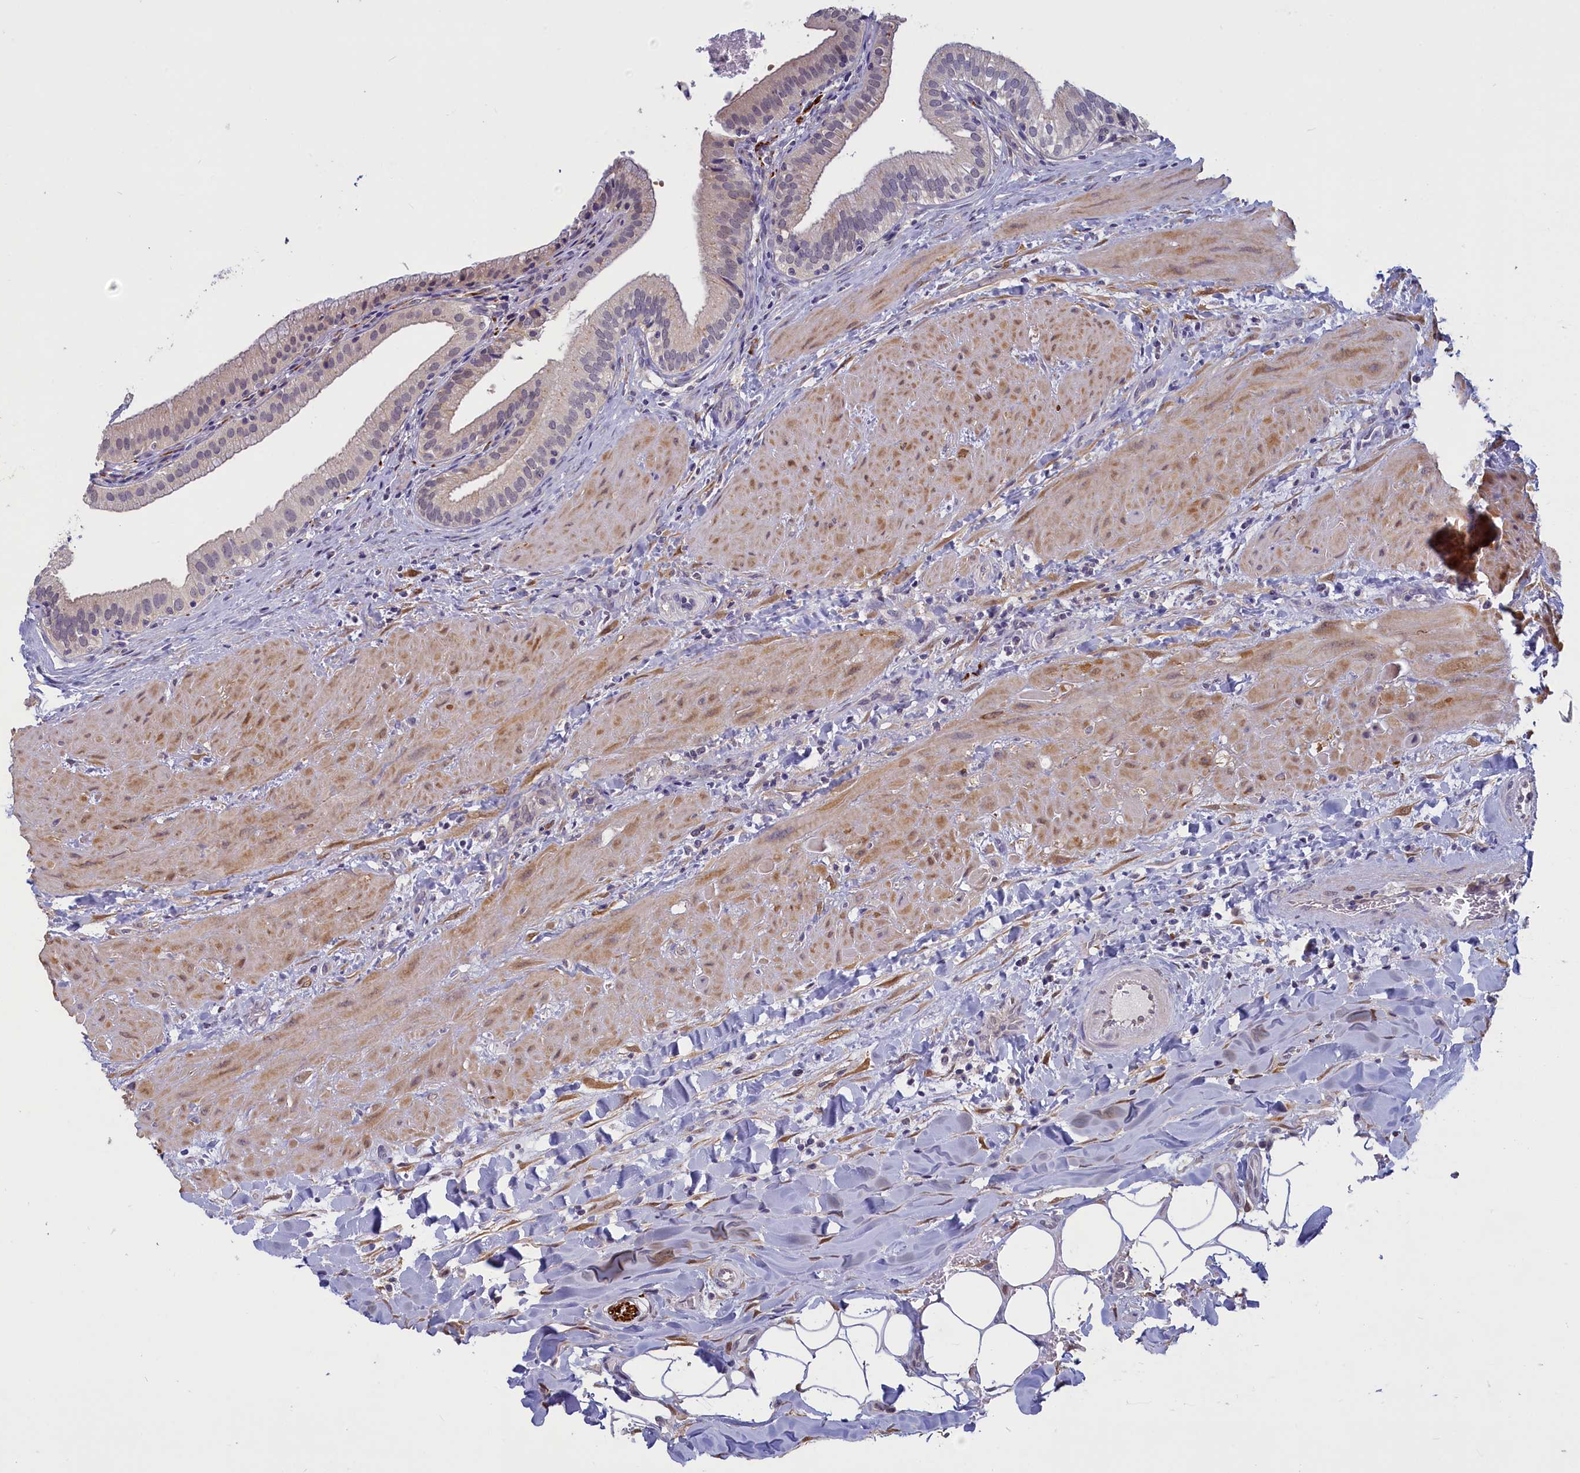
{"staining": {"intensity": "moderate", "quantity": "<25%", "location": "cytoplasmic/membranous,nuclear"}, "tissue": "gallbladder", "cell_type": "Glandular cells", "image_type": "normal", "snomed": [{"axis": "morphology", "description": "Normal tissue, NOS"}, {"axis": "topography", "description": "Gallbladder"}], "caption": "Brown immunohistochemical staining in unremarkable gallbladder exhibits moderate cytoplasmic/membranous,nuclear expression in about <25% of glandular cells.", "gene": "UCHL3", "patient": {"sex": "male", "age": 24}}